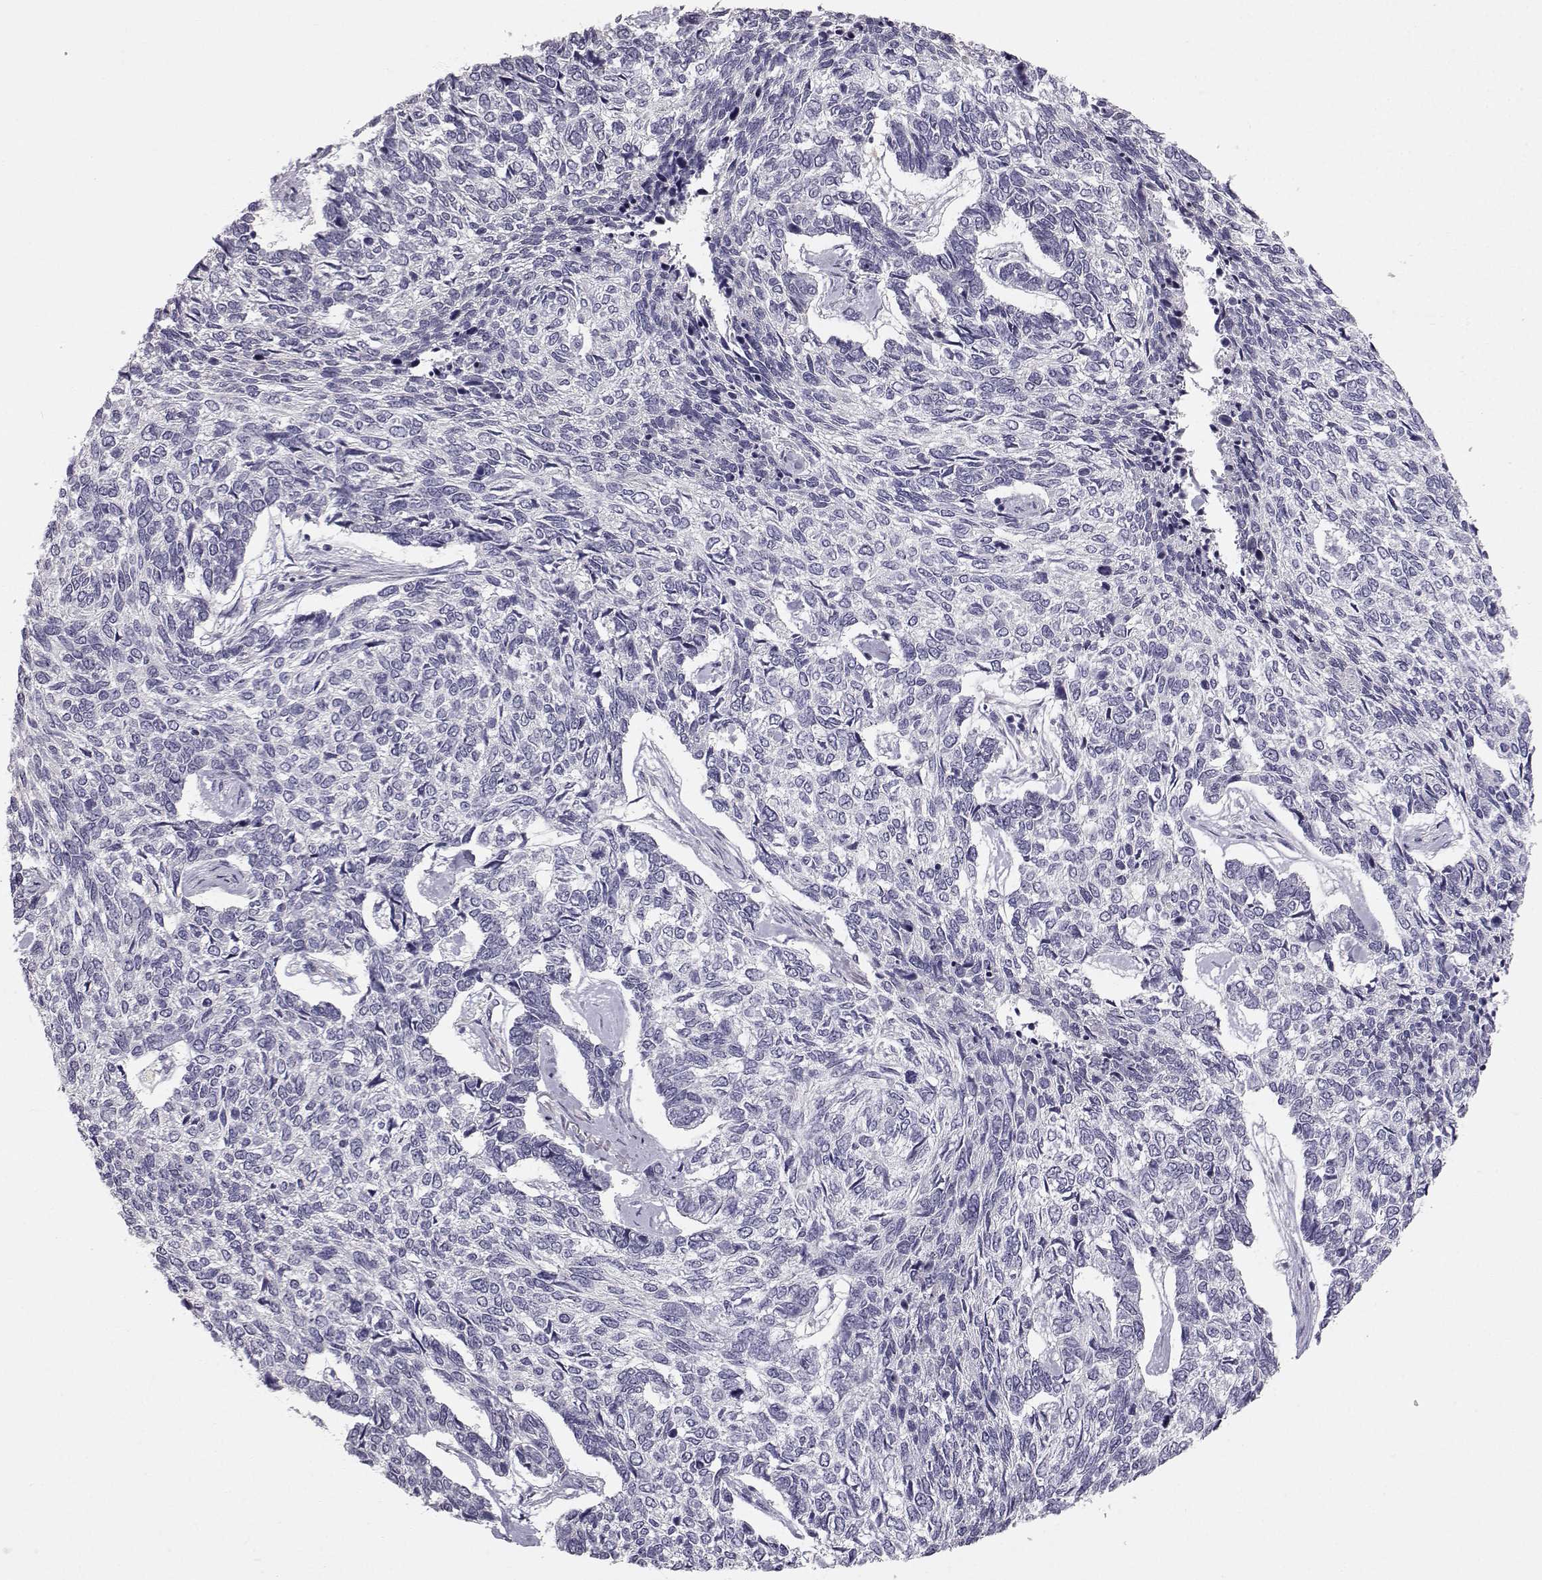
{"staining": {"intensity": "negative", "quantity": "none", "location": "none"}, "tissue": "skin cancer", "cell_type": "Tumor cells", "image_type": "cancer", "snomed": [{"axis": "morphology", "description": "Basal cell carcinoma"}, {"axis": "topography", "description": "Skin"}], "caption": "The IHC photomicrograph has no significant staining in tumor cells of basal cell carcinoma (skin) tissue.", "gene": "PGM5", "patient": {"sex": "female", "age": 65}}